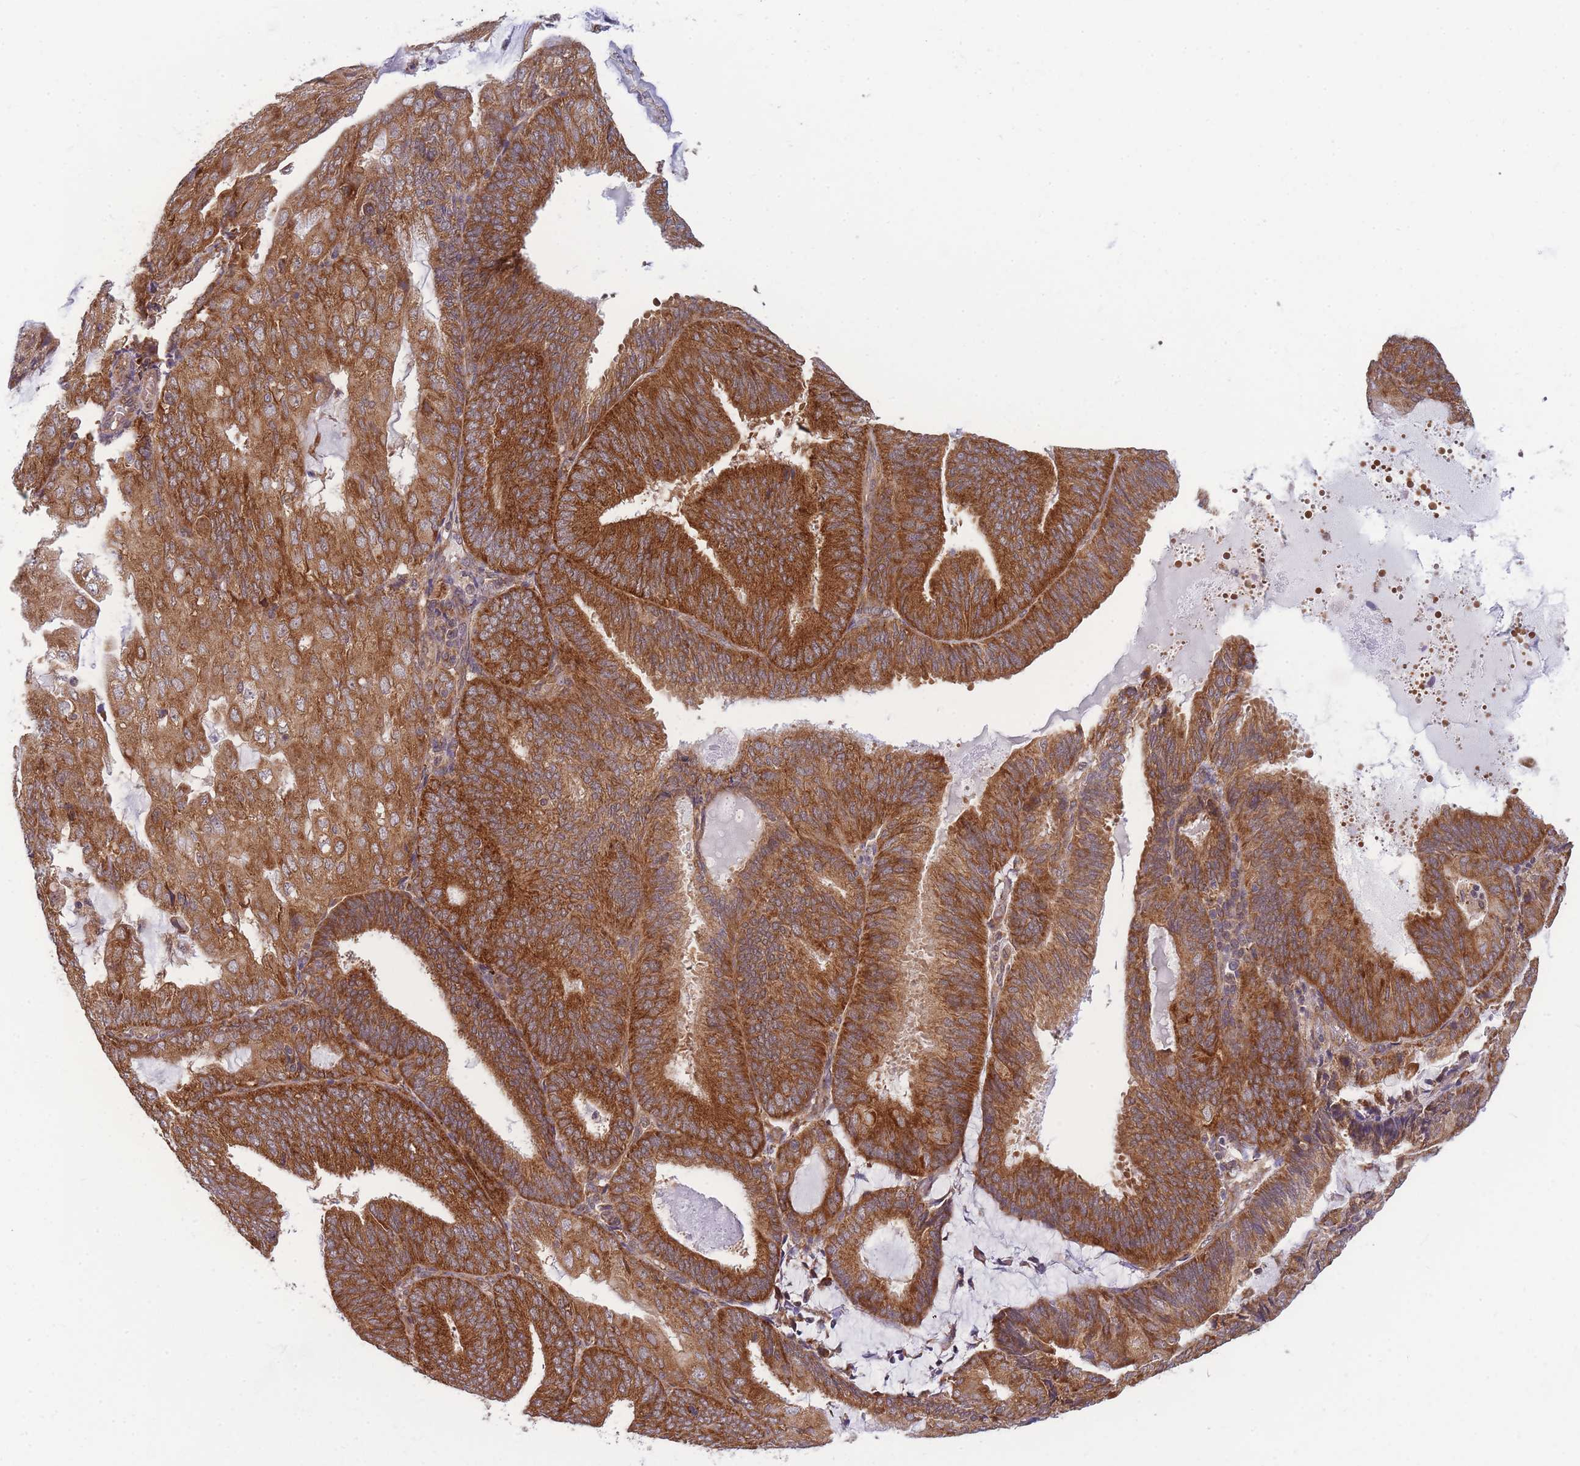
{"staining": {"intensity": "strong", "quantity": ">75%", "location": "cytoplasmic/membranous"}, "tissue": "endometrial cancer", "cell_type": "Tumor cells", "image_type": "cancer", "snomed": [{"axis": "morphology", "description": "Adenocarcinoma, NOS"}, {"axis": "topography", "description": "Endometrium"}], "caption": "Protein staining of endometrial cancer (adenocarcinoma) tissue reveals strong cytoplasmic/membranous staining in approximately >75% of tumor cells. (DAB (3,3'-diaminobenzidine) IHC, brown staining for protein, blue staining for nuclei).", "gene": "MRPL23", "patient": {"sex": "female", "age": 81}}